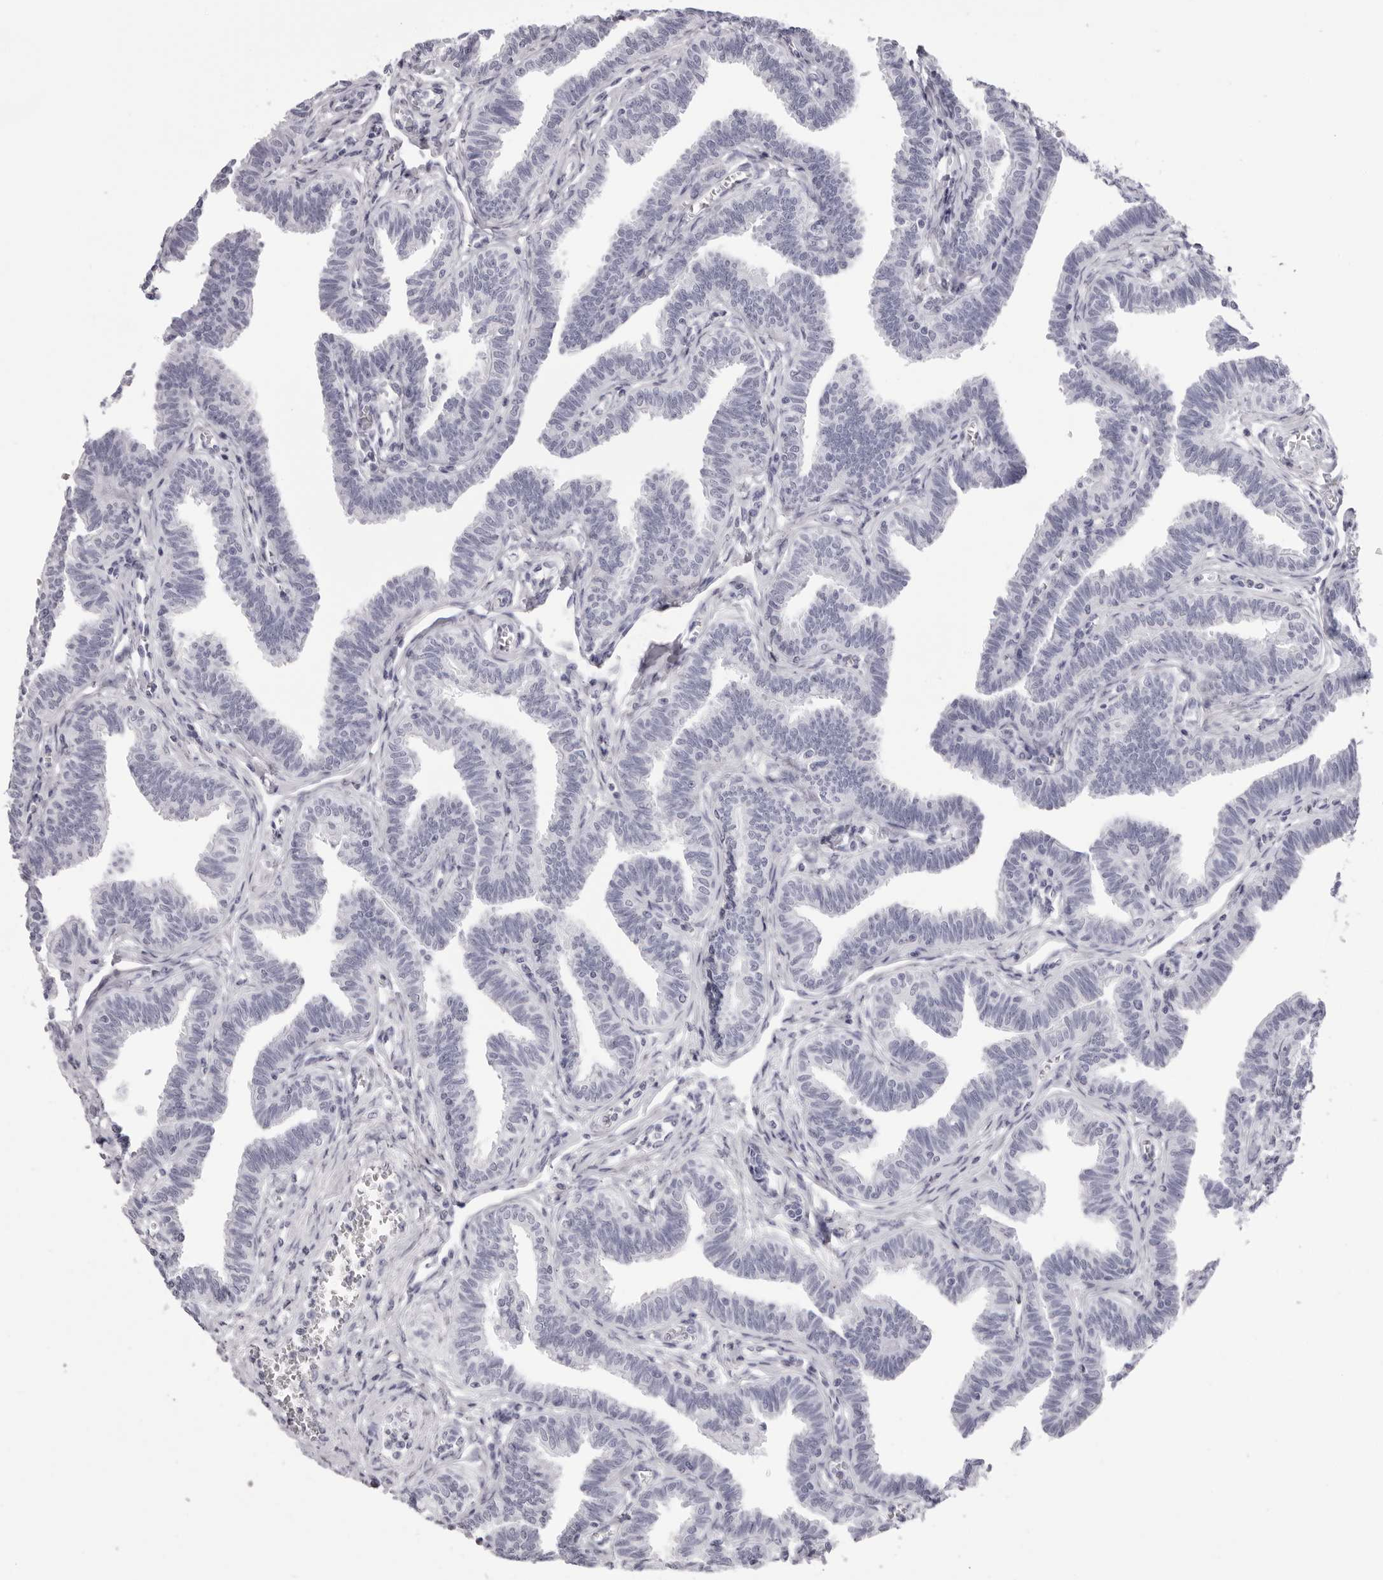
{"staining": {"intensity": "negative", "quantity": "none", "location": "none"}, "tissue": "fallopian tube", "cell_type": "Glandular cells", "image_type": "normal", "snomed": [{"axis": "morphology", "description": "Normal tissue, NOS"}, {"axis": "topography", "description": "Fallopian tube"}, {"axis": "topography", "description": "Ovary"}], "caption": "High power microscopy micrograph of an immunohistochemistry image of unremarkable fallopian tube, revealing no significant positivity in glandular cells.", "gene": "TMOD4", "patient": {"sex": "female", "age": 23}}